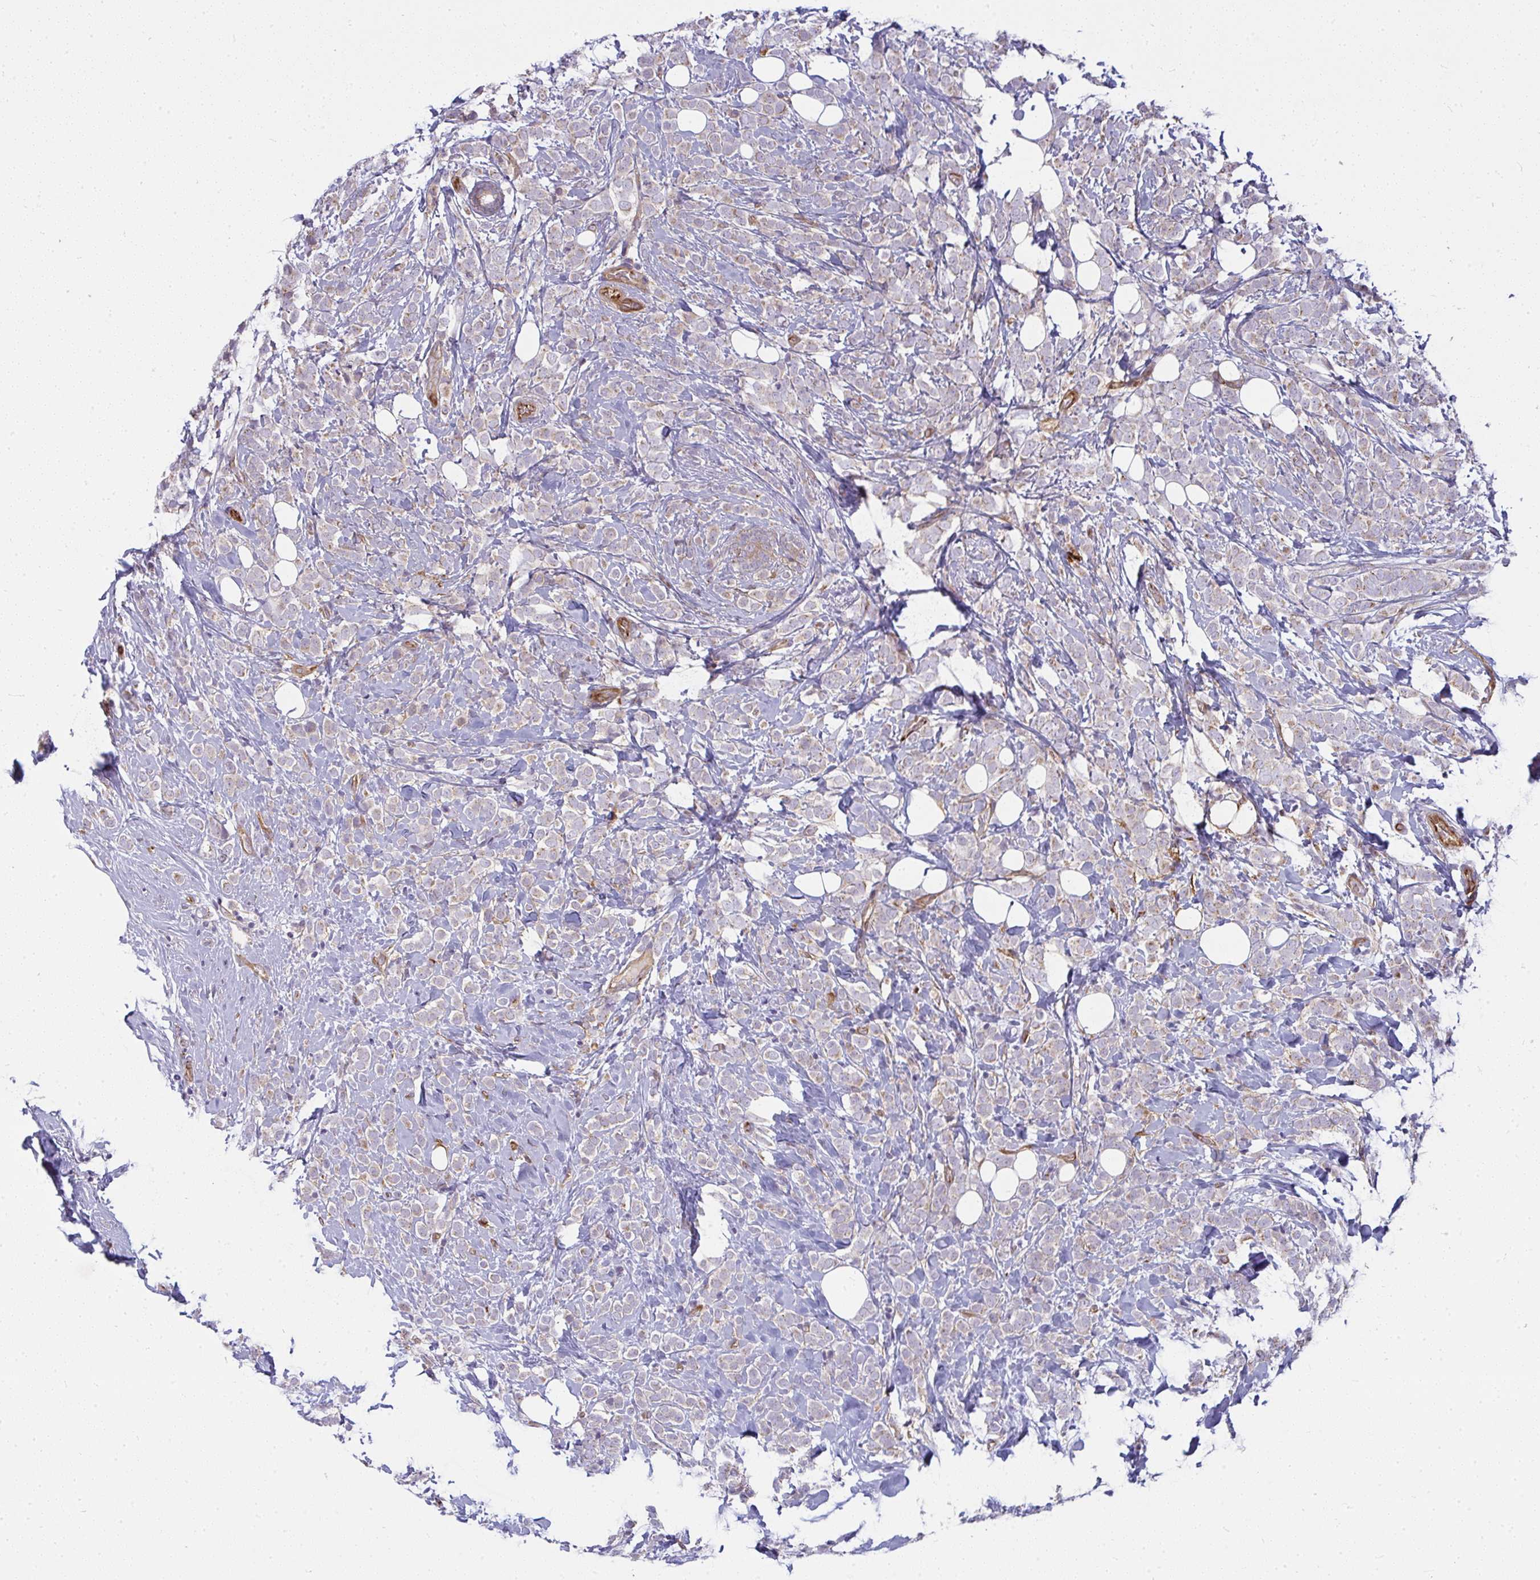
{"staining": {"intensity": "negative", "quantity": "none", "location": "none"}, "tissue": "breast cancer", "cell_type": "Tumor cells", "image_type": "cancer", "snomed": [{"axis": "morphology", "description": "Lobular carcinoma"}, {"axis": "topography", "description": "Breast"}], "caption": "Lobular carcinoma (breast) stained for a protein using immunohistochemistry demonstrates no staining tumor cells.", "gene": "IFIT3", "patient": {"sex": "female", "age": 49}}